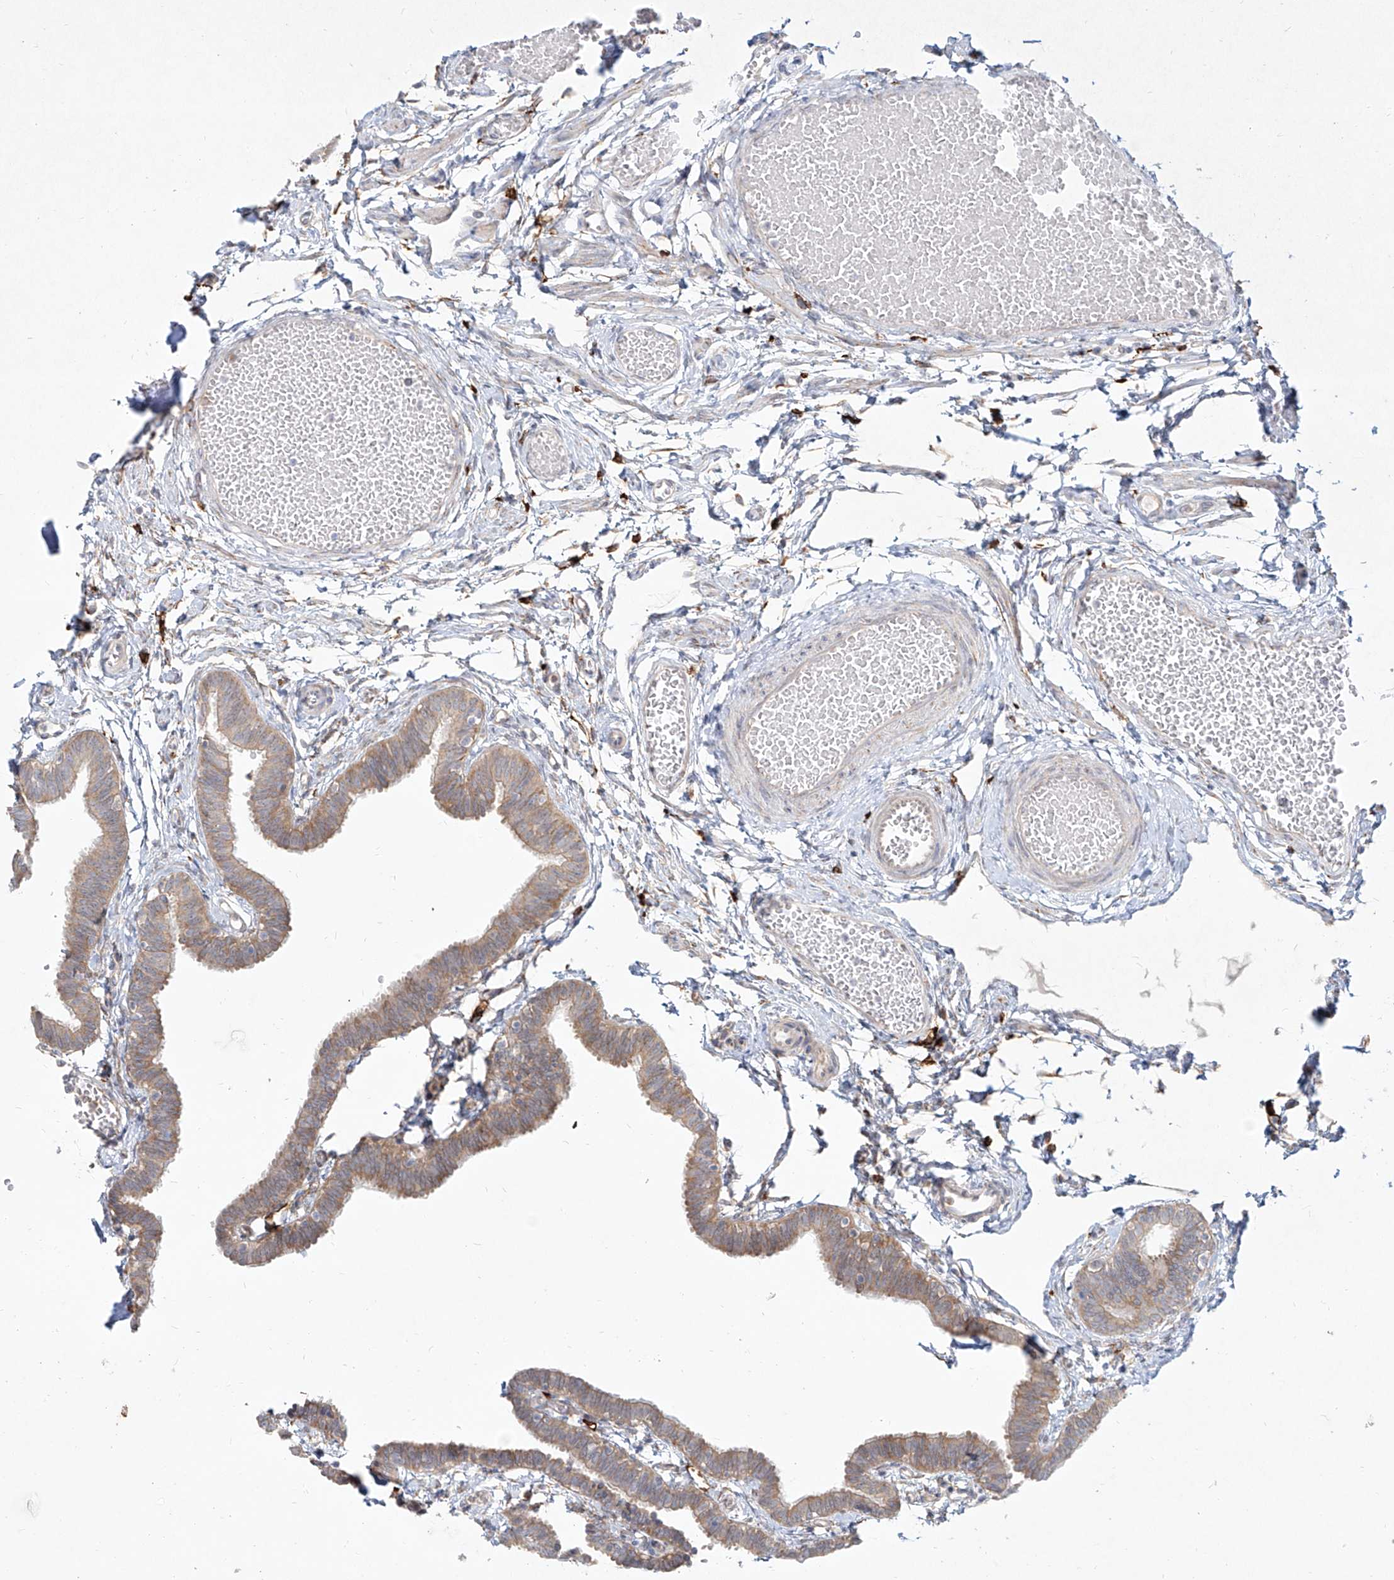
{"staining": {"intensity": "moderate", "quantity": "25%-75%", "location": "cytoplasmic/membranous"}, "tissue": "fallopian tube", "cell_type": "Glandular cells", "image_type": "normal", "snomed": [{"axis": "morphology", "description": "Normal tissue, NOS"}, {"axis": "topography", "description": "Fallopian tube"}, {"axis": "topography", "description": "Ovary"}], "caption": "Immunohistochemistry (IHC) histopathology image of benign fallopian tube stained for a protein (brown), which demonstrates medium levels of moderate cytoplasmic/membranous staining in approximately 25%-75% of glandular cells.", "gene": "CD209", "patient": {"sex": "female", "age": 23}}